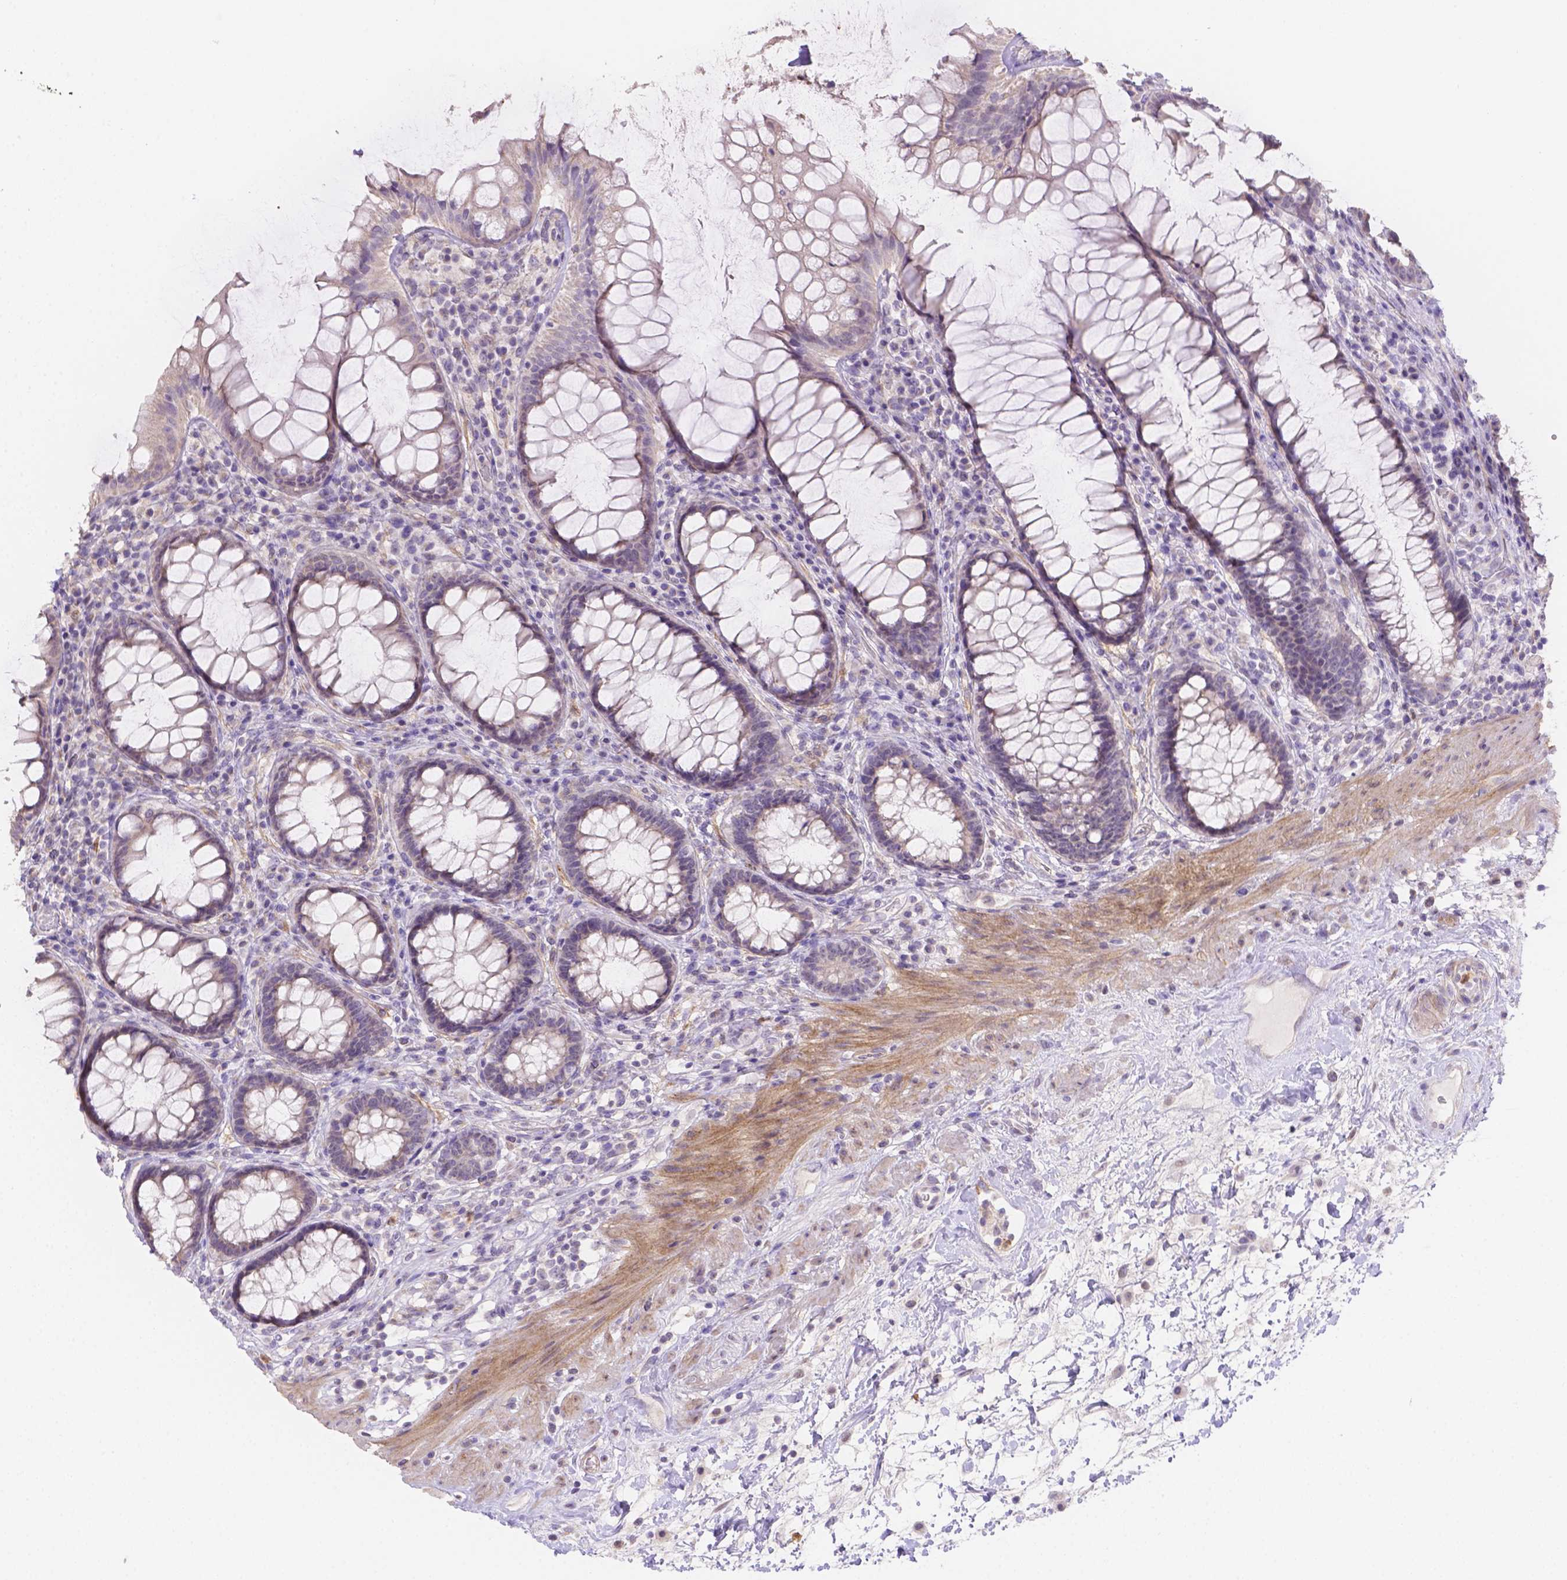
{"staining": {"intensity": "negative", "quantity": "none", "location": "none"}, "tissue": "rectum", "cell_type": "Glandular cells", "image_type": "normal", "snomed": [{"axis": "morphology", "description": "Normal tissue, NOS"}, {"axis": "topography", "description": "Rectum"}], "caption": "This is an IHC photomicrograph of normal rectum. There is no positivity in glandular cells.", "gene": "NXPE2", "patient": {"sex": "male", "age": 72}}